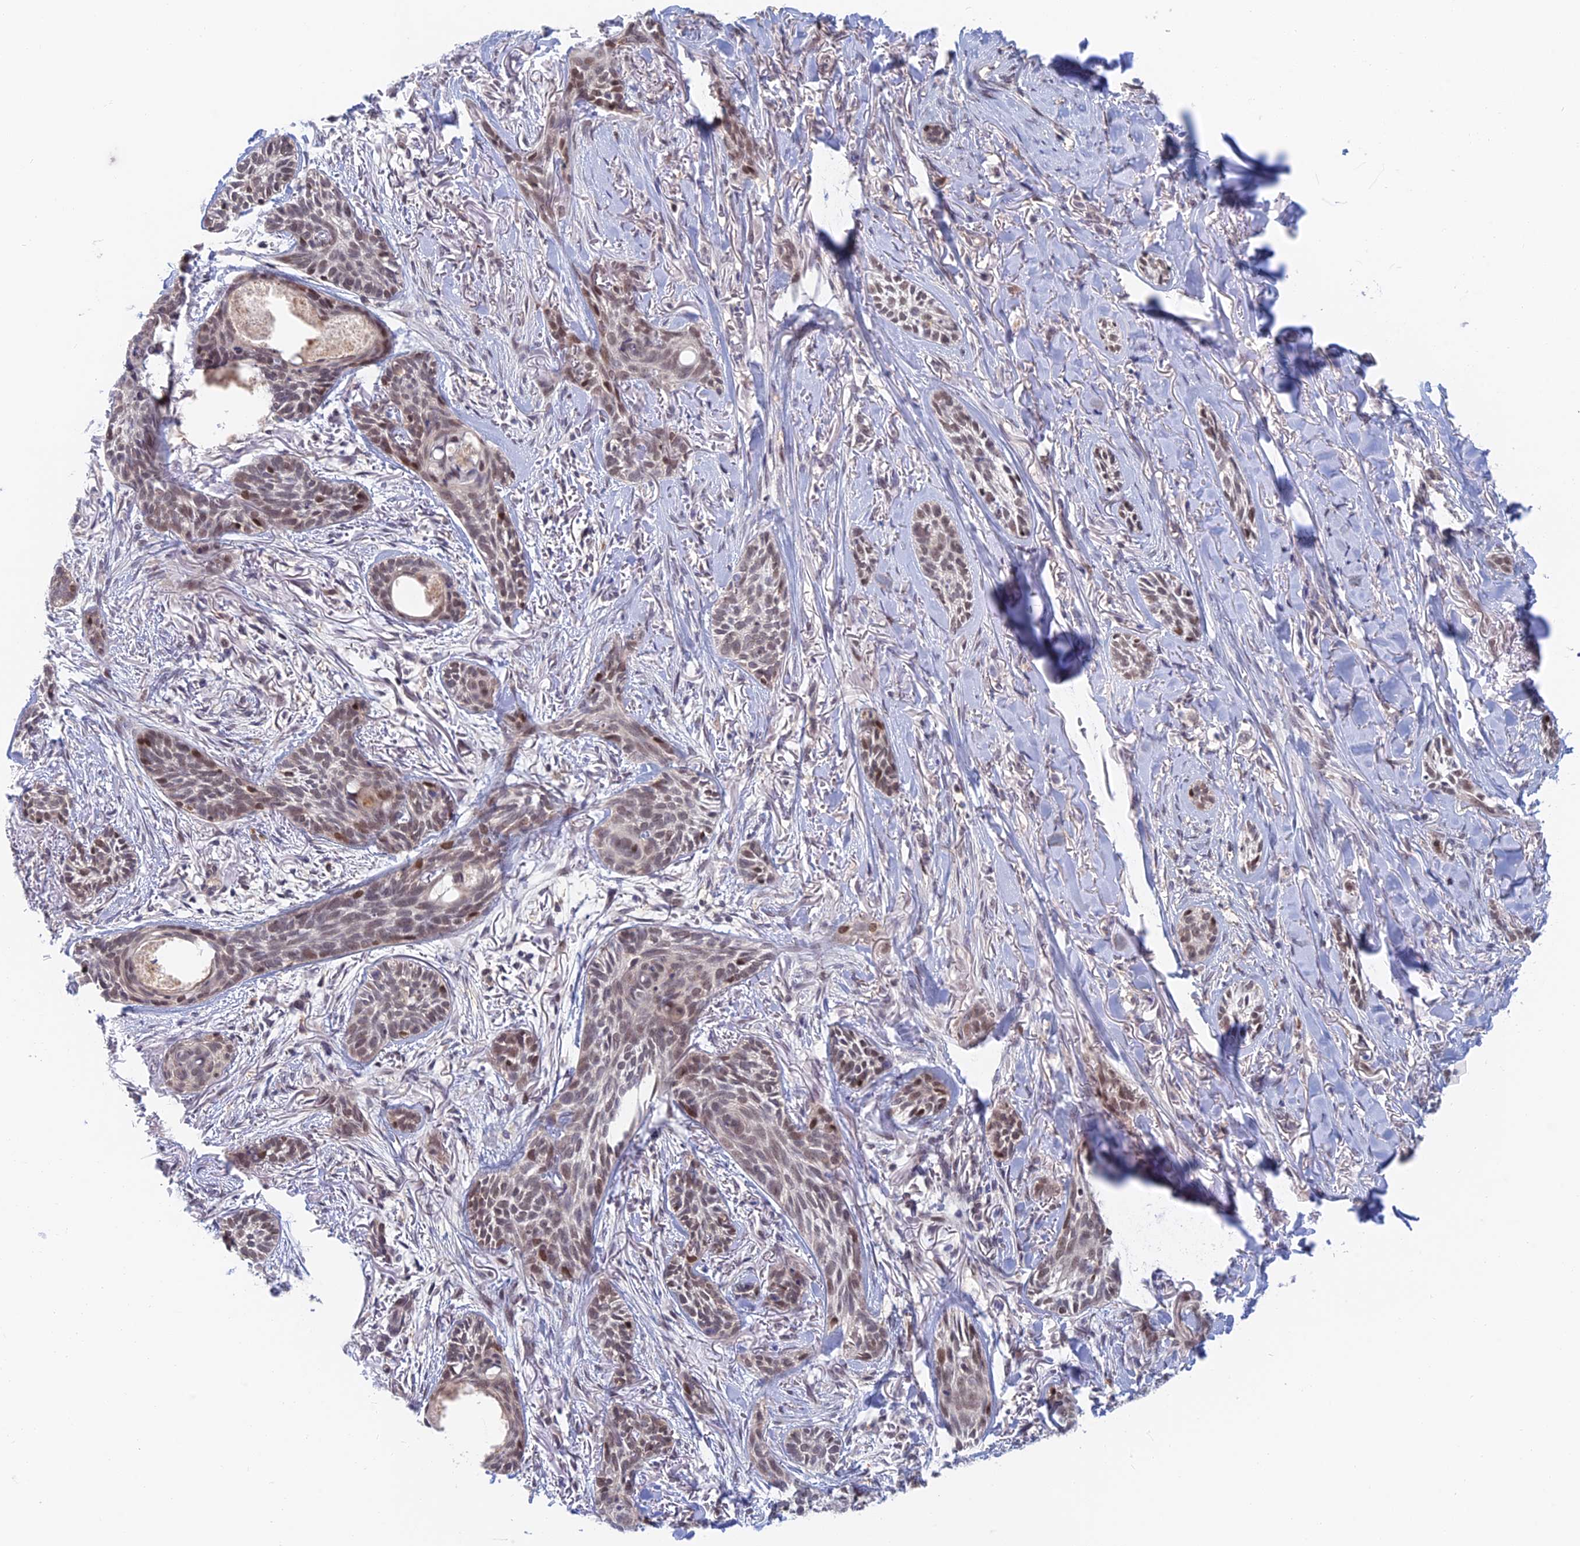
{"staining": {"intensity": "moderate", "quantity": ">75%", "location": "nuclear"}, "tissue": "skin cancer", "cell_type": "Tumor cells", "image_type": "cancer", "snomed": [{"axis": "morphology", "description": "Basal cell carcinoma"}, {"axis": "topography", "description": "Skin"}], "caption": "Skin basal cell carcinoma tissue demonstrates moderate nuclear positivity in about >75% of tumor cells, visualized by immunohistochemistry. (DAB IHC with brightfield microscopy, high magnification).", "gene": "ZUP1", "patient": {"sex": "female", "age": 59}}